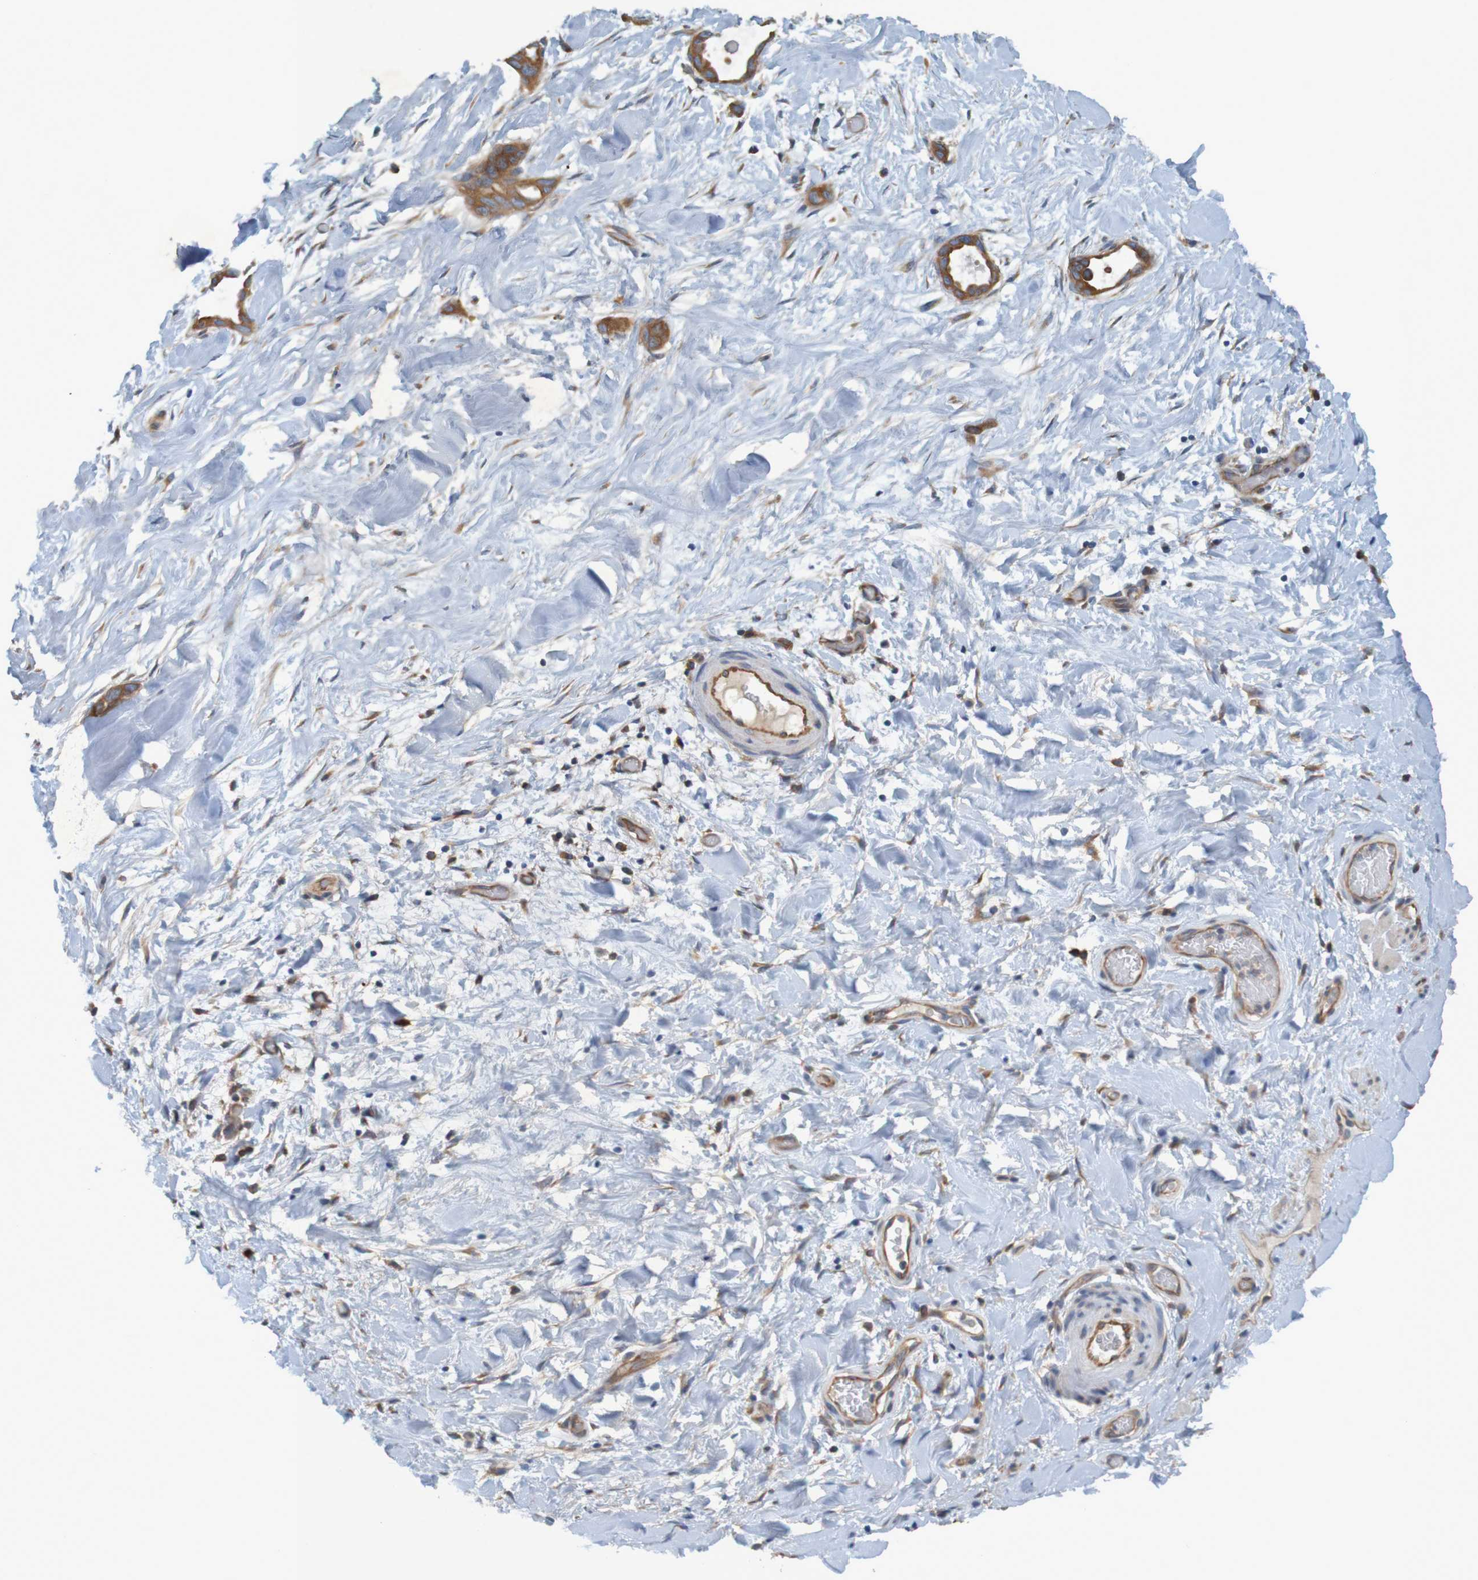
{"staining": {"intensity": "moderate", "quantity": ">75%", "location": "cytoplasmic/membranous"}, "tissue": "liver cancer", "cell_type": "Tumor cells", "image_type": "cancer", "snomed": [{"axis": "morphology", "description": "Cholangiocarcinoma"}, {"axis": "topography", "description": "Liver"}], "caption": "Moderate cytoplasmic/membranous protein staining is appreciated in about >75% of tumor cells in cholangiocarcinoma (liver). (DAB IHC, brown staining for protein, blue staining for nuclei).", "gene": "DNAJC4", "patient": {"sex": "female", "age": 65}}